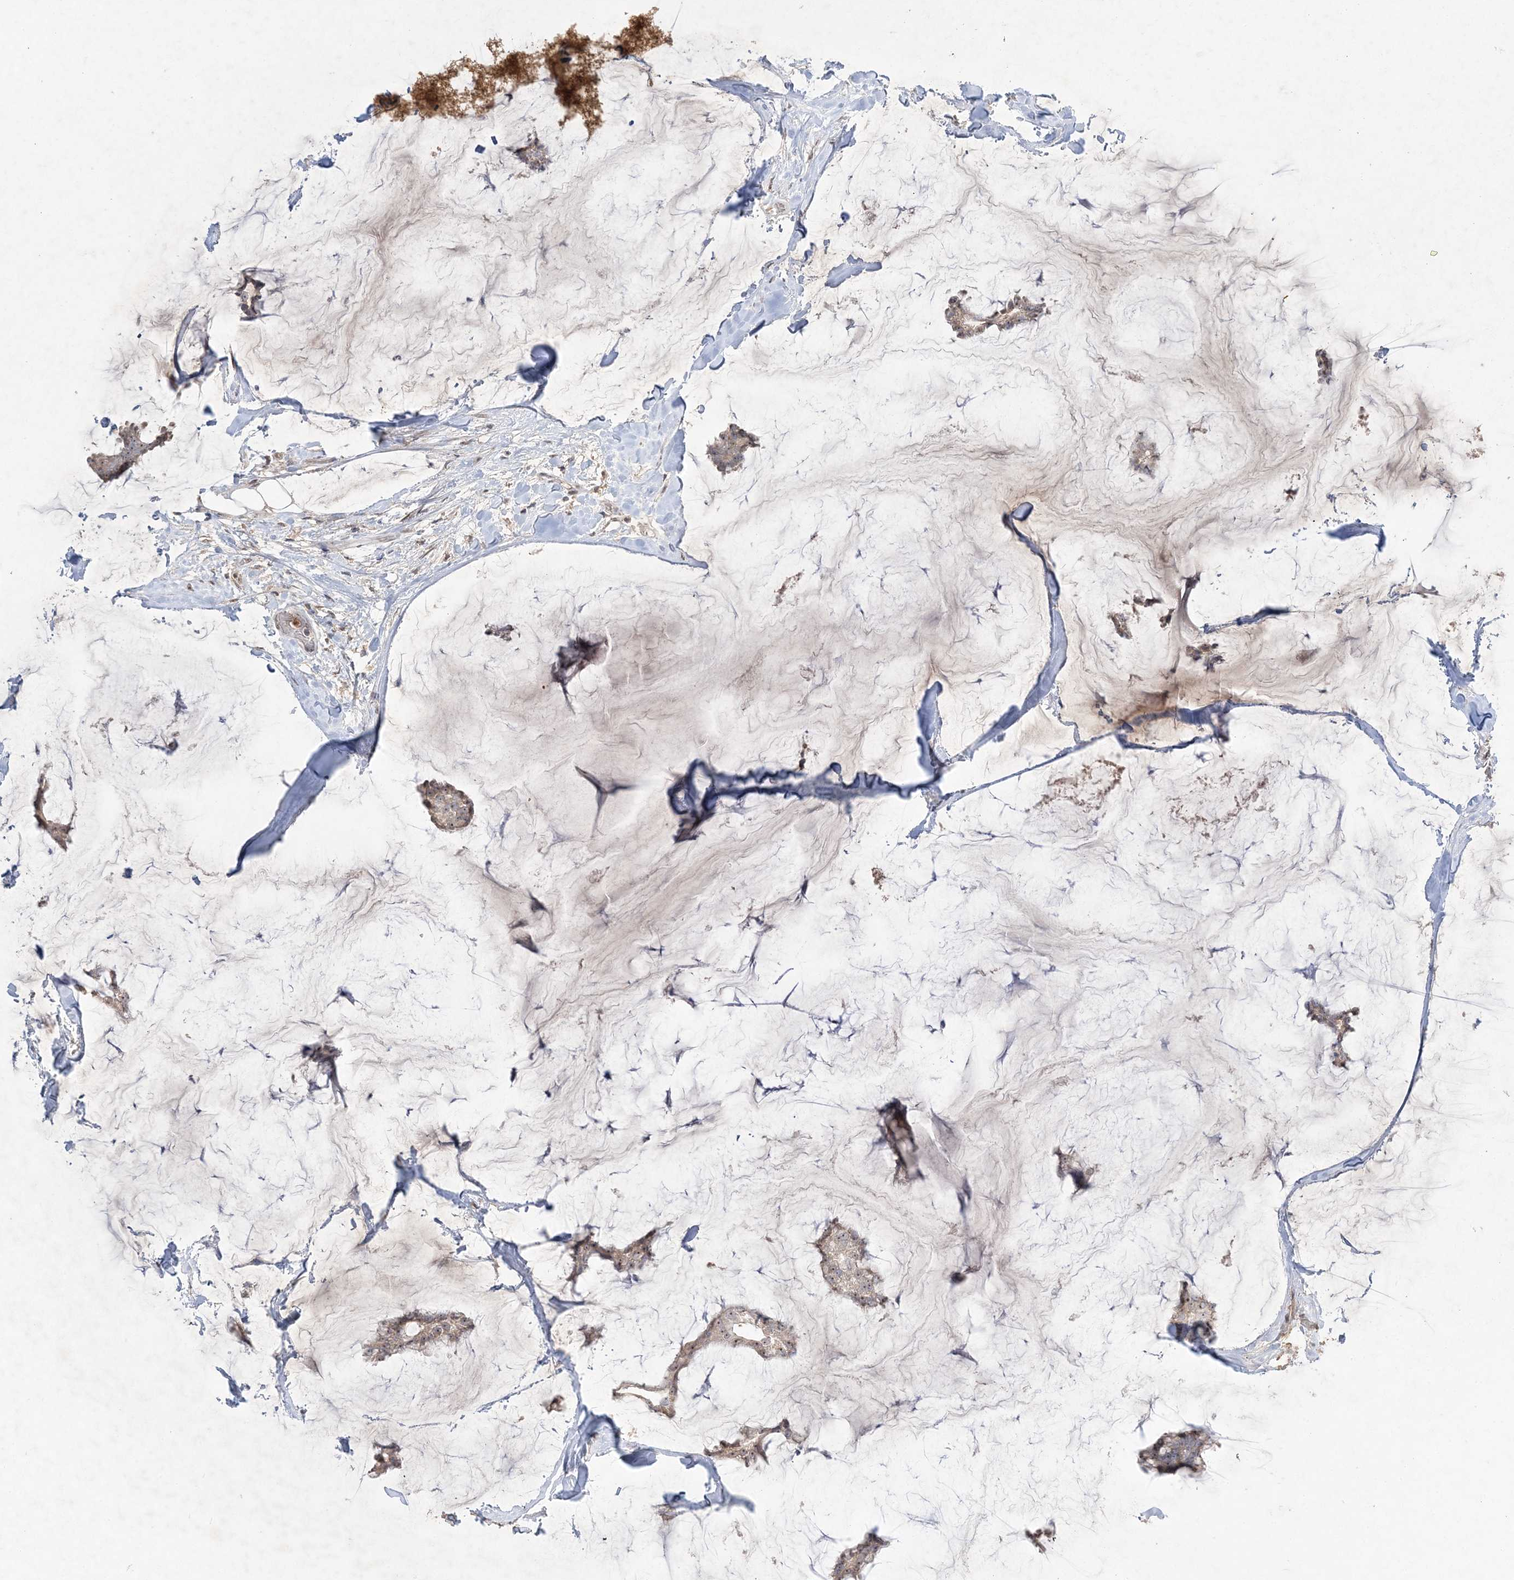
{"staining": {"intensity": "weak", "quantity": "25%-75%", "location": "cytoplasmic/membranous,nuclear"}, "tissue": "breast cancer", "cell_type": "Tumor cells", "image_type": "cancer", "snomed": [{"axis": "morphology", "description": "Duct carcinoma"}, {"axis": "topography", "description": "Breast"}], "caption": "Breast cancer stained with DAB (3,3'-diaminobenzidine) IHC displays low levels of weak cytoplasmic/membranous and nuclear staining in about 25%-75% of tumor cells.", "gene": "NOP16", "patient": {"sex": "female", "age": 93}}